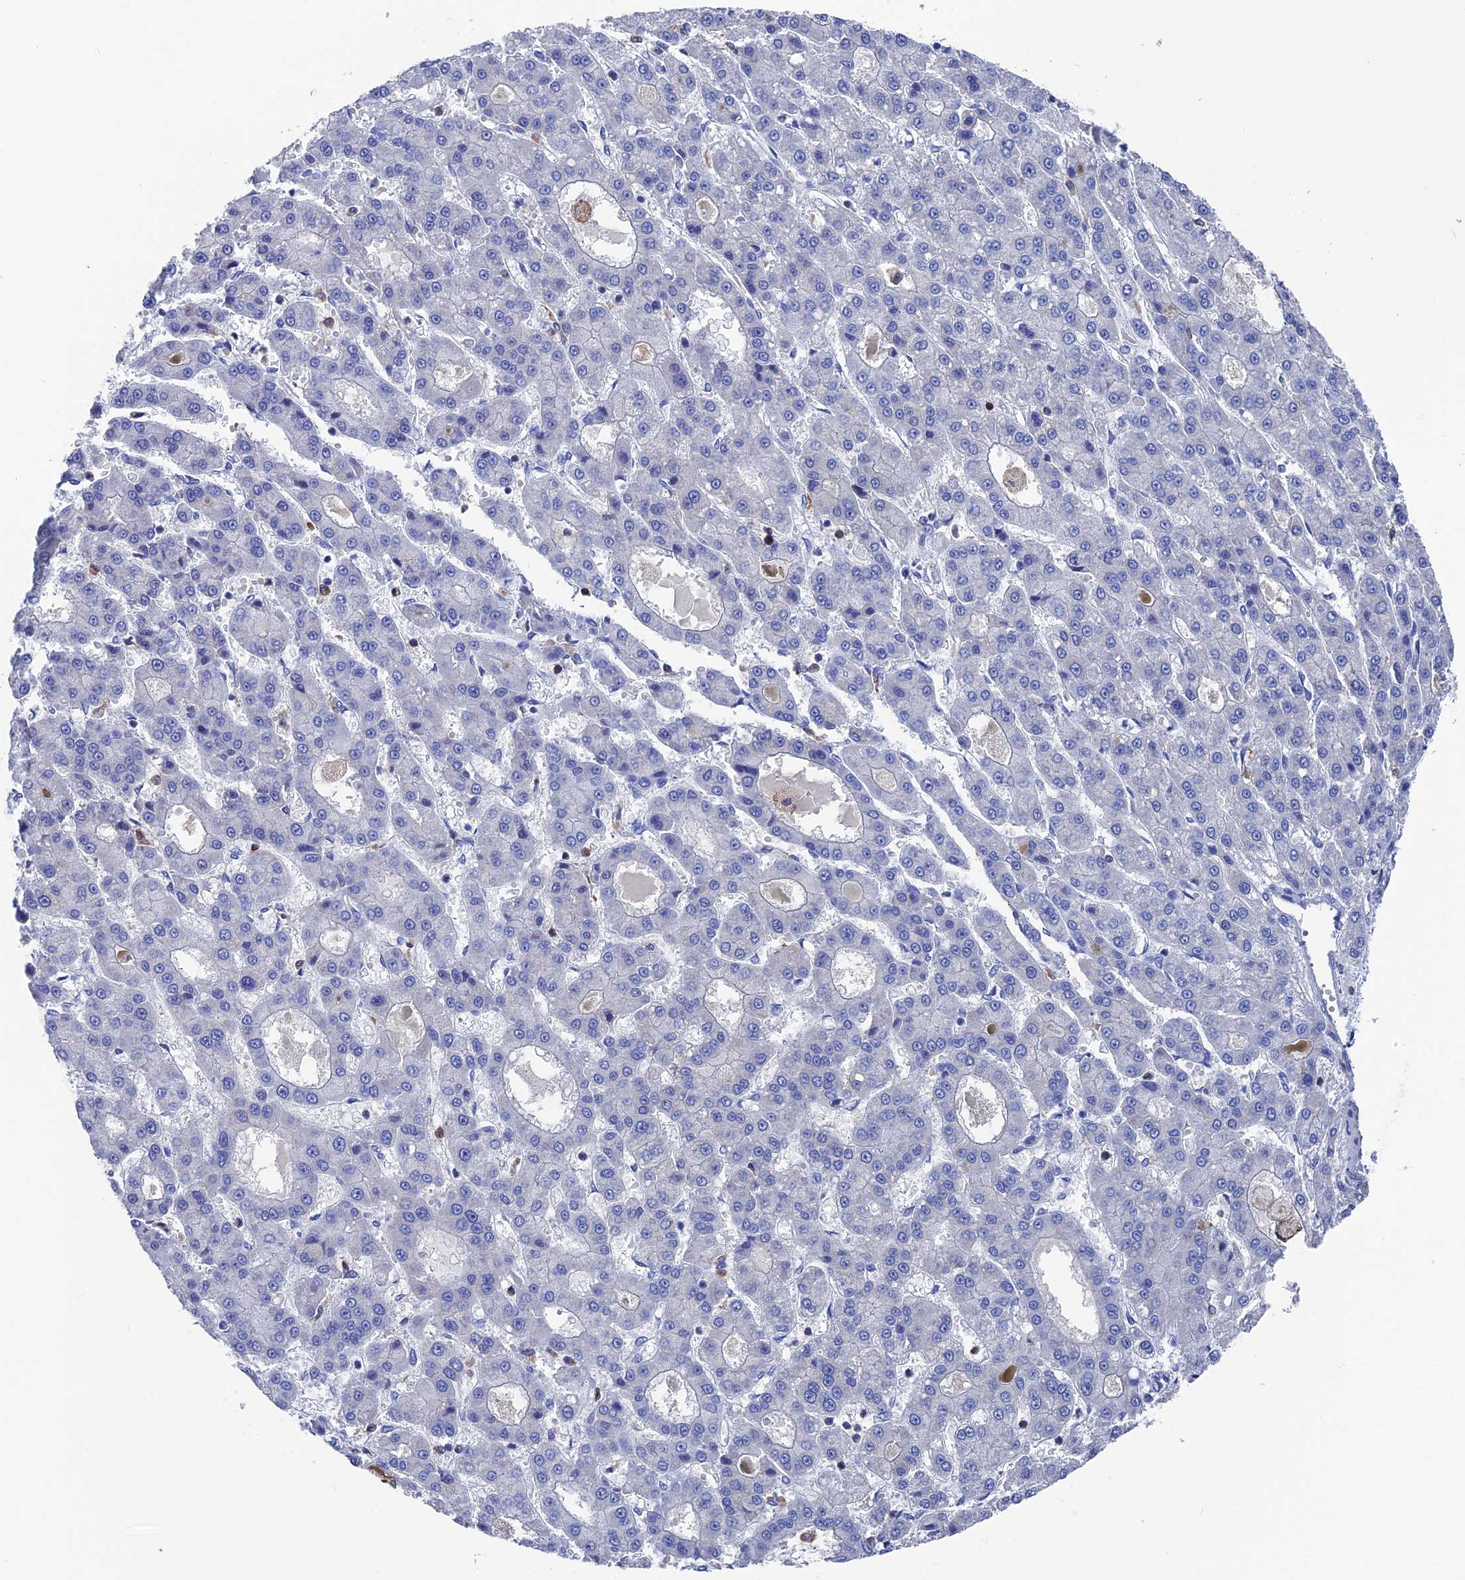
{"staining": {"intensity": "negative", "quantity": "none", "location": "none"}, "tissue": "liver cancer", "cell_type": "Tumor cells", "image_type": "cancer", "snomed": [{"axis": "morphology", "description": "Carcinoma, Hepatocellular, NOS"}, {"axis": "topography", "description": "Liver"}], "caption": "A high-resolution histopathology image shows IHC staining of liver cancer, which displays no significant expression in tumor cells. The staining was performed using DAB to visualize the protein expression in brown, while the nuclei were stained in blue with hematoxylin (Magnification: 20x).", "gene": "TYROBP", "patient": {"sex": "male", "age": 70}}